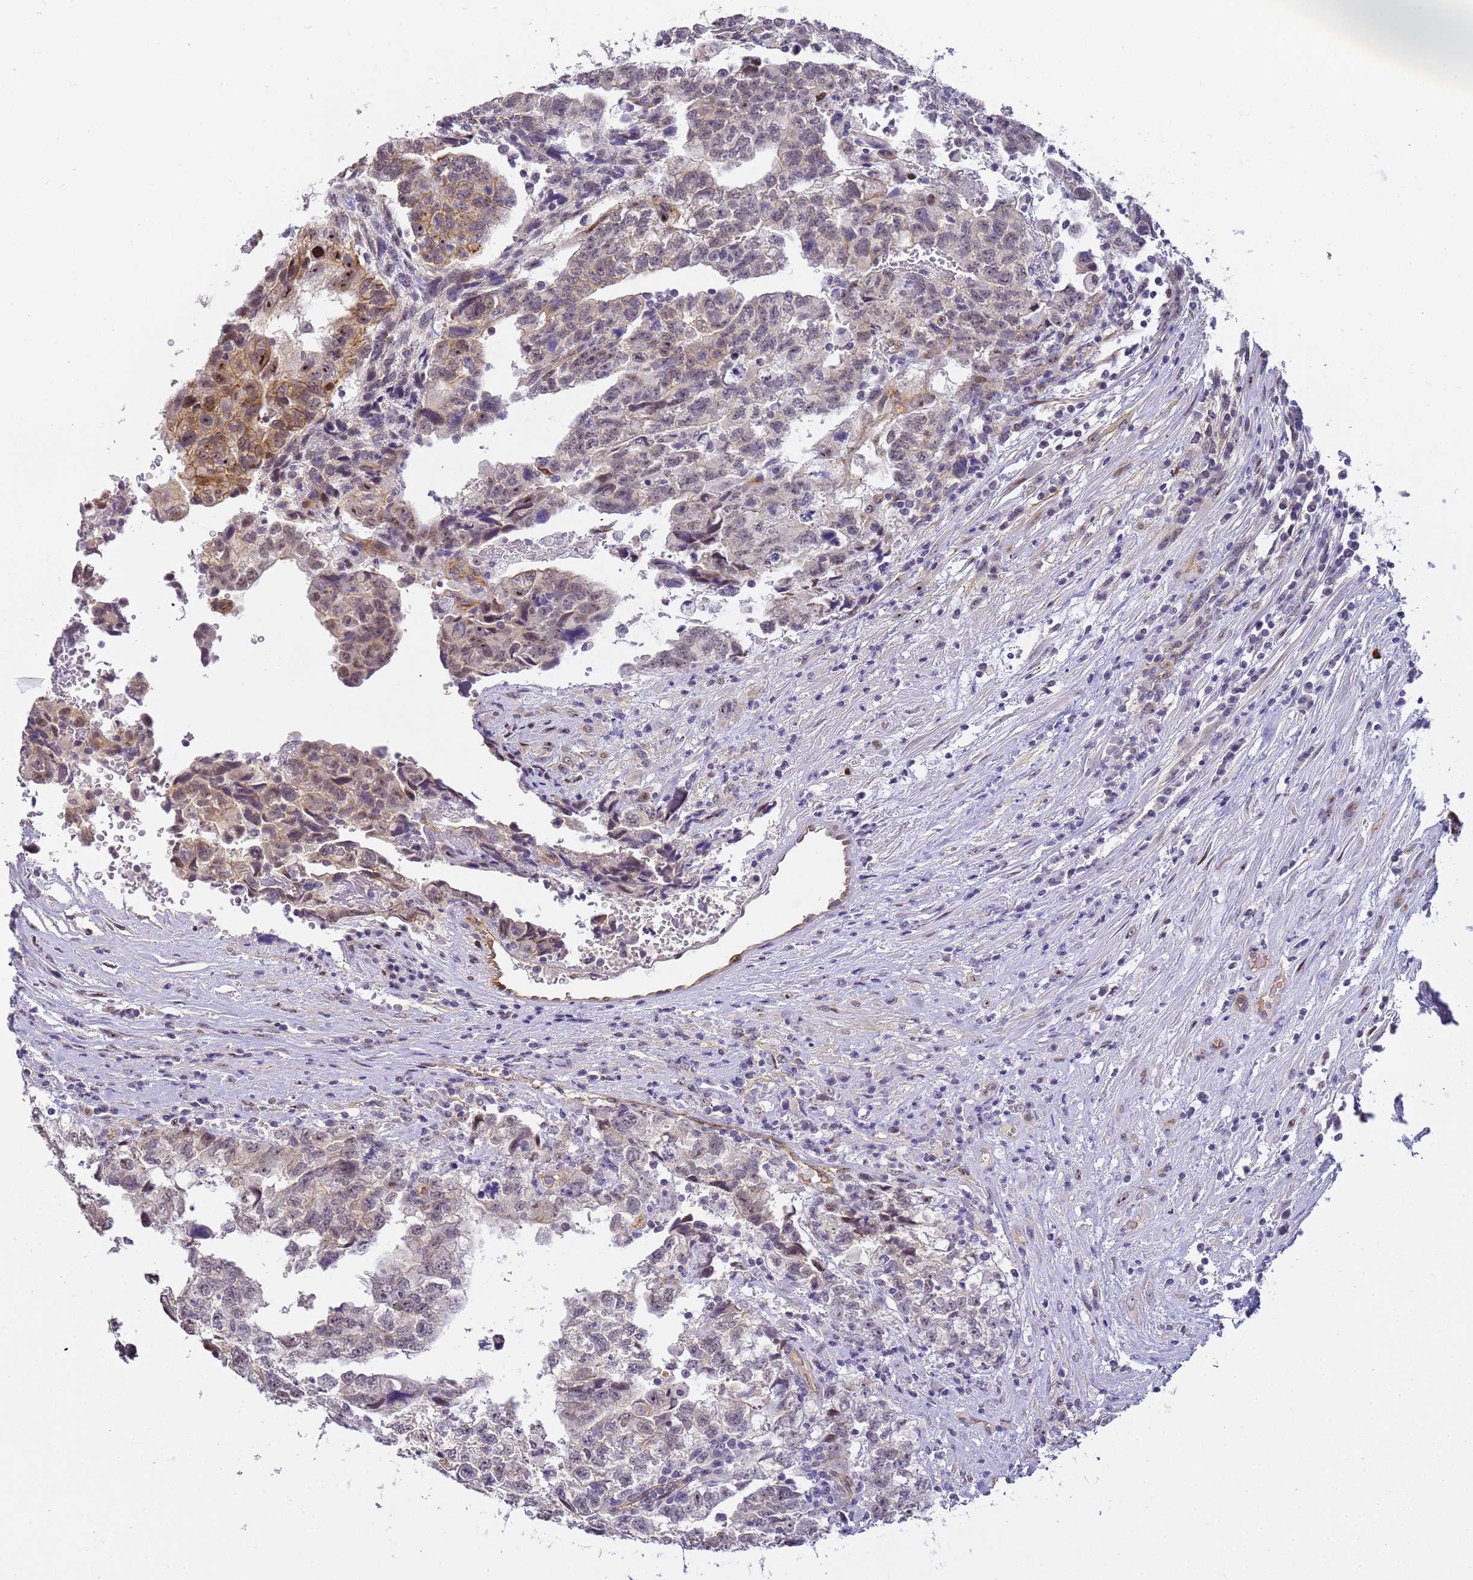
{"staining": {"intensity": "moderate", "quantity": "<25%", "location": "cytoplasmic/membranous"}, "tissue": "testis cancer", "cell_type": "Tumor cells", "image_type": "cancer", "snomed": [{"axis": "morphology", "description": "Carcinoma, Embryonal, NOS"}, {"axis": "topography", "description": "Testis"}], "caption": "Immunohistochemical staining of human testis embryonal carcinoma shows low levels of moderate cytoplasmic/membranous protein expression in approximately <25% of tumor cells. The protein is stained brown, and the nuclei are stained in blue (DAB (3,3'-diaminobenzidine) IHC with brightfield microscopy, high magnification).", "gene": "GON4L", "patient": {"sex": "male", "age": 36}}